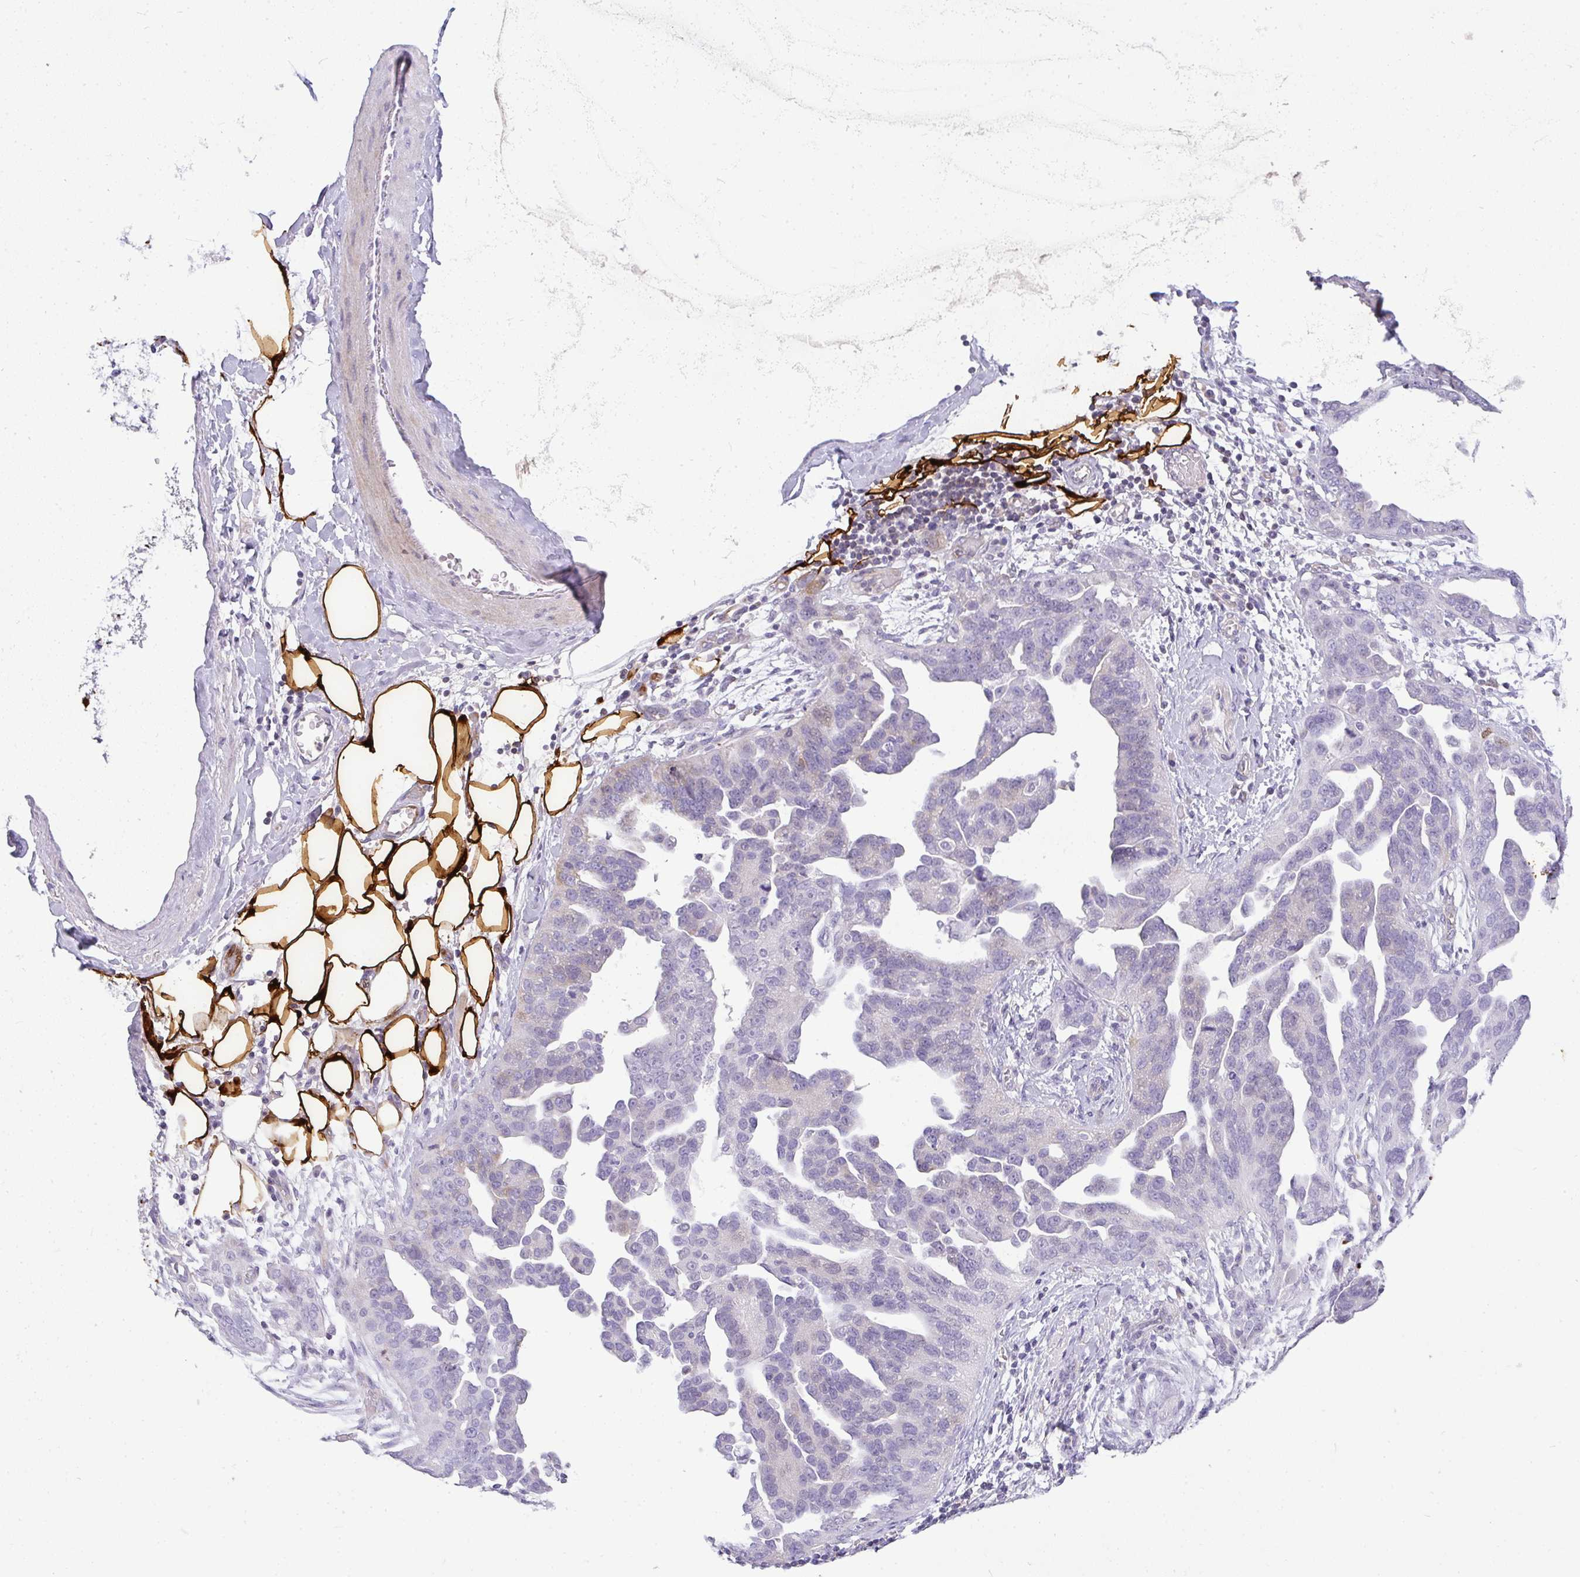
{"staining": {"intensity": "negative", "quantity": "none", "location": "none"}, "tissue": "ovarian cancer", "cell_type": "Tumor cells", "image_type": "cancer", "snomed": [{"axis": "morphology", "description": "Cystadenocarcinoma, serous, NOS"}, {"axis": "topography", "description": "Ovary"}], "caption": "The micrograph exhibits no significant staining in tumor cells of ovarian cancer. The staining is performed using DAB brown chromogen with nuclei counter-stained in using hematoxylin.", "gene": "LIPE", "patient": {"sex": "female", "age": 75}}